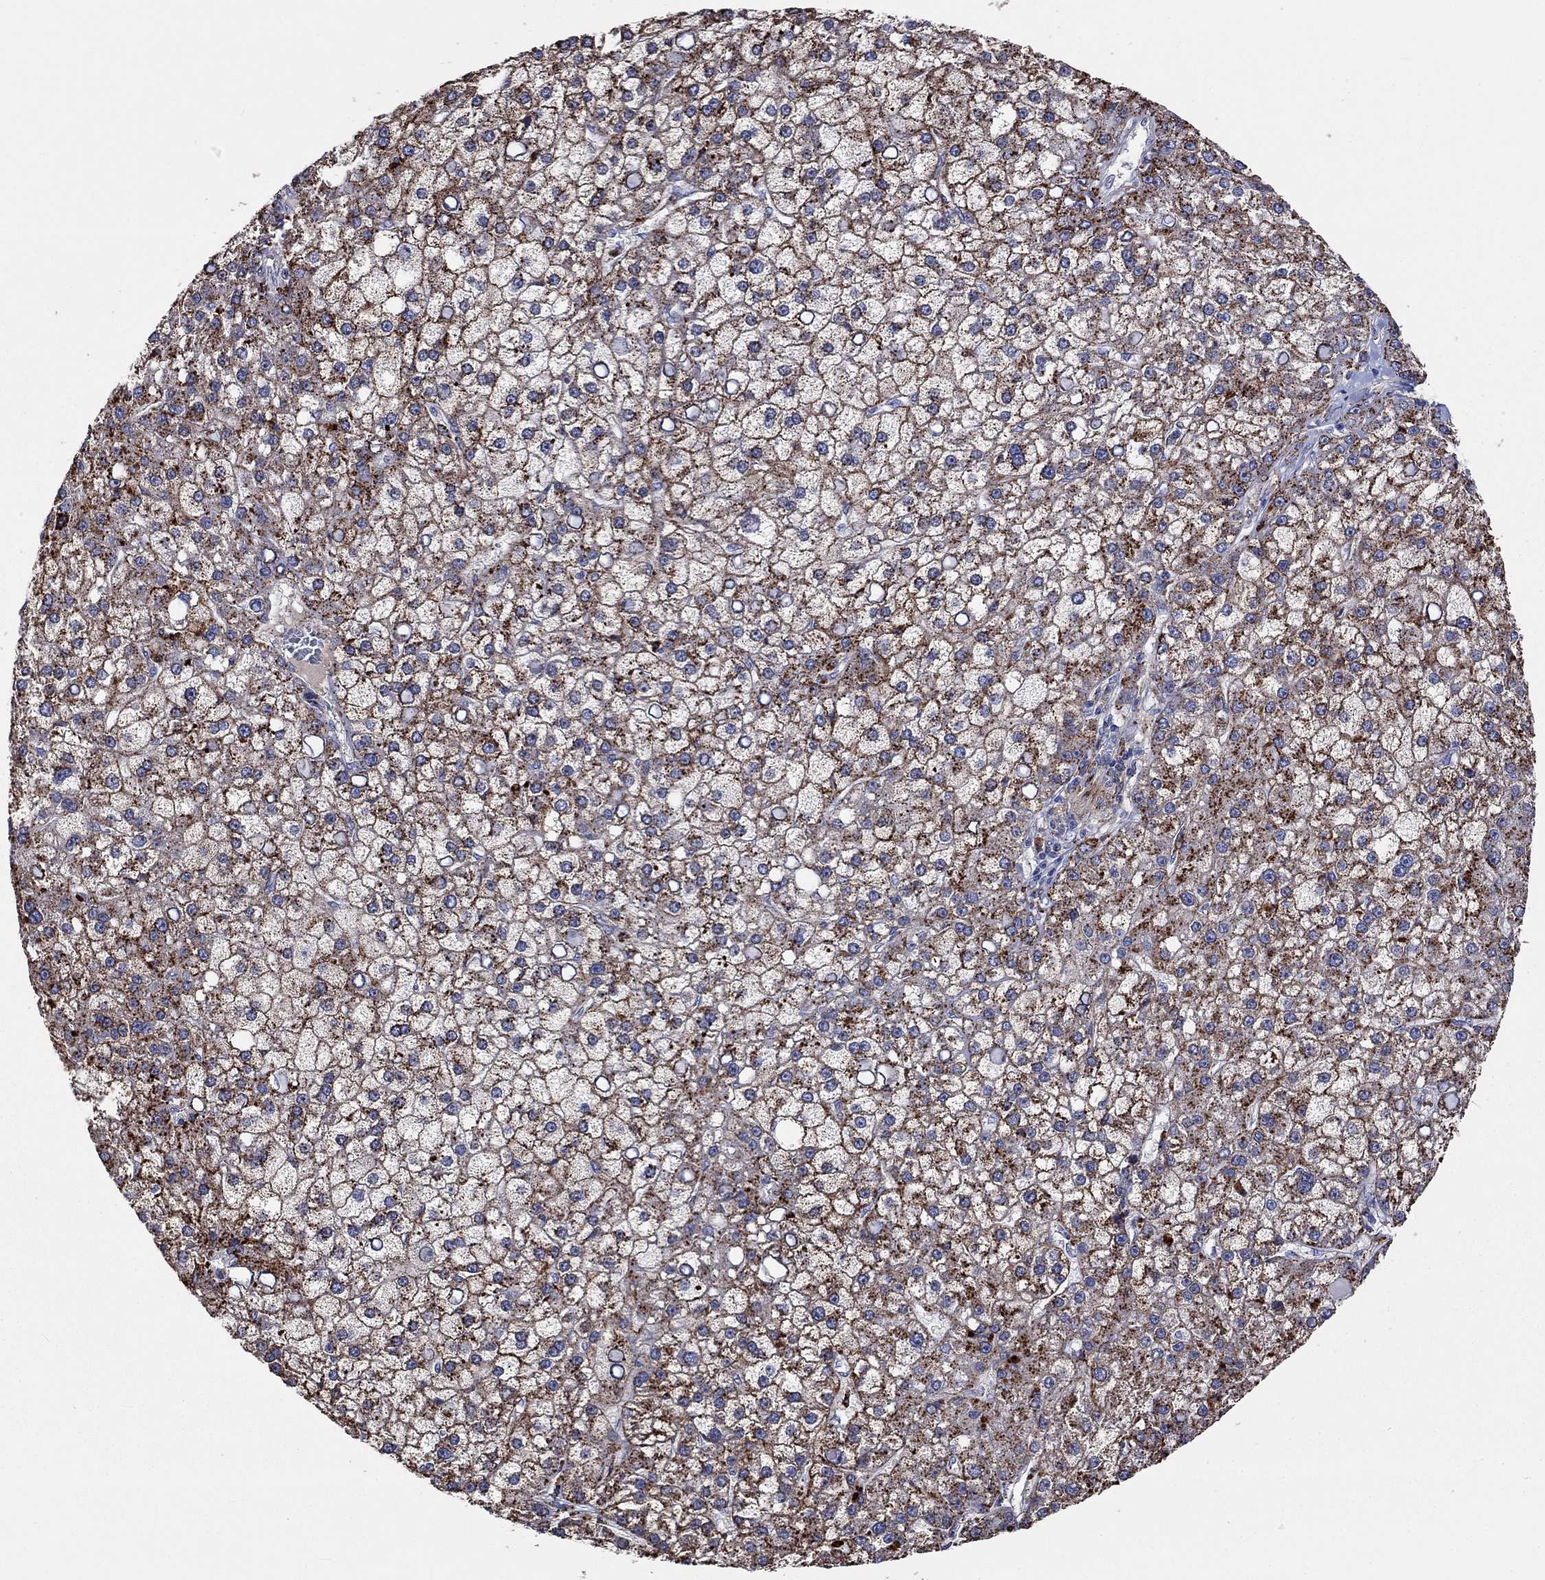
{"staining": {"intensity": "strong", "quantity": ">75%", "location": "cytoplasmic/membranous"}, "tissue": "liver cancer", "cell_type": "Tumor cells", "image_type": "cancer", "snomed": [{"axis": "morphology", "description": "Carcinoma, Hepatocellular, NOS"}, {"axis": "topography", "description": "Liver"}], "caption": "Liver cancer was stained to show a protein in brown. There is high levels of strong cytoplasmic/membranous expression in about >75% of tumor cells. (brown staining indicates protein expression, while blue staining denotes nuclei).", "gene": "CTSB", "patient": {"sex": "male", "age": 67}}